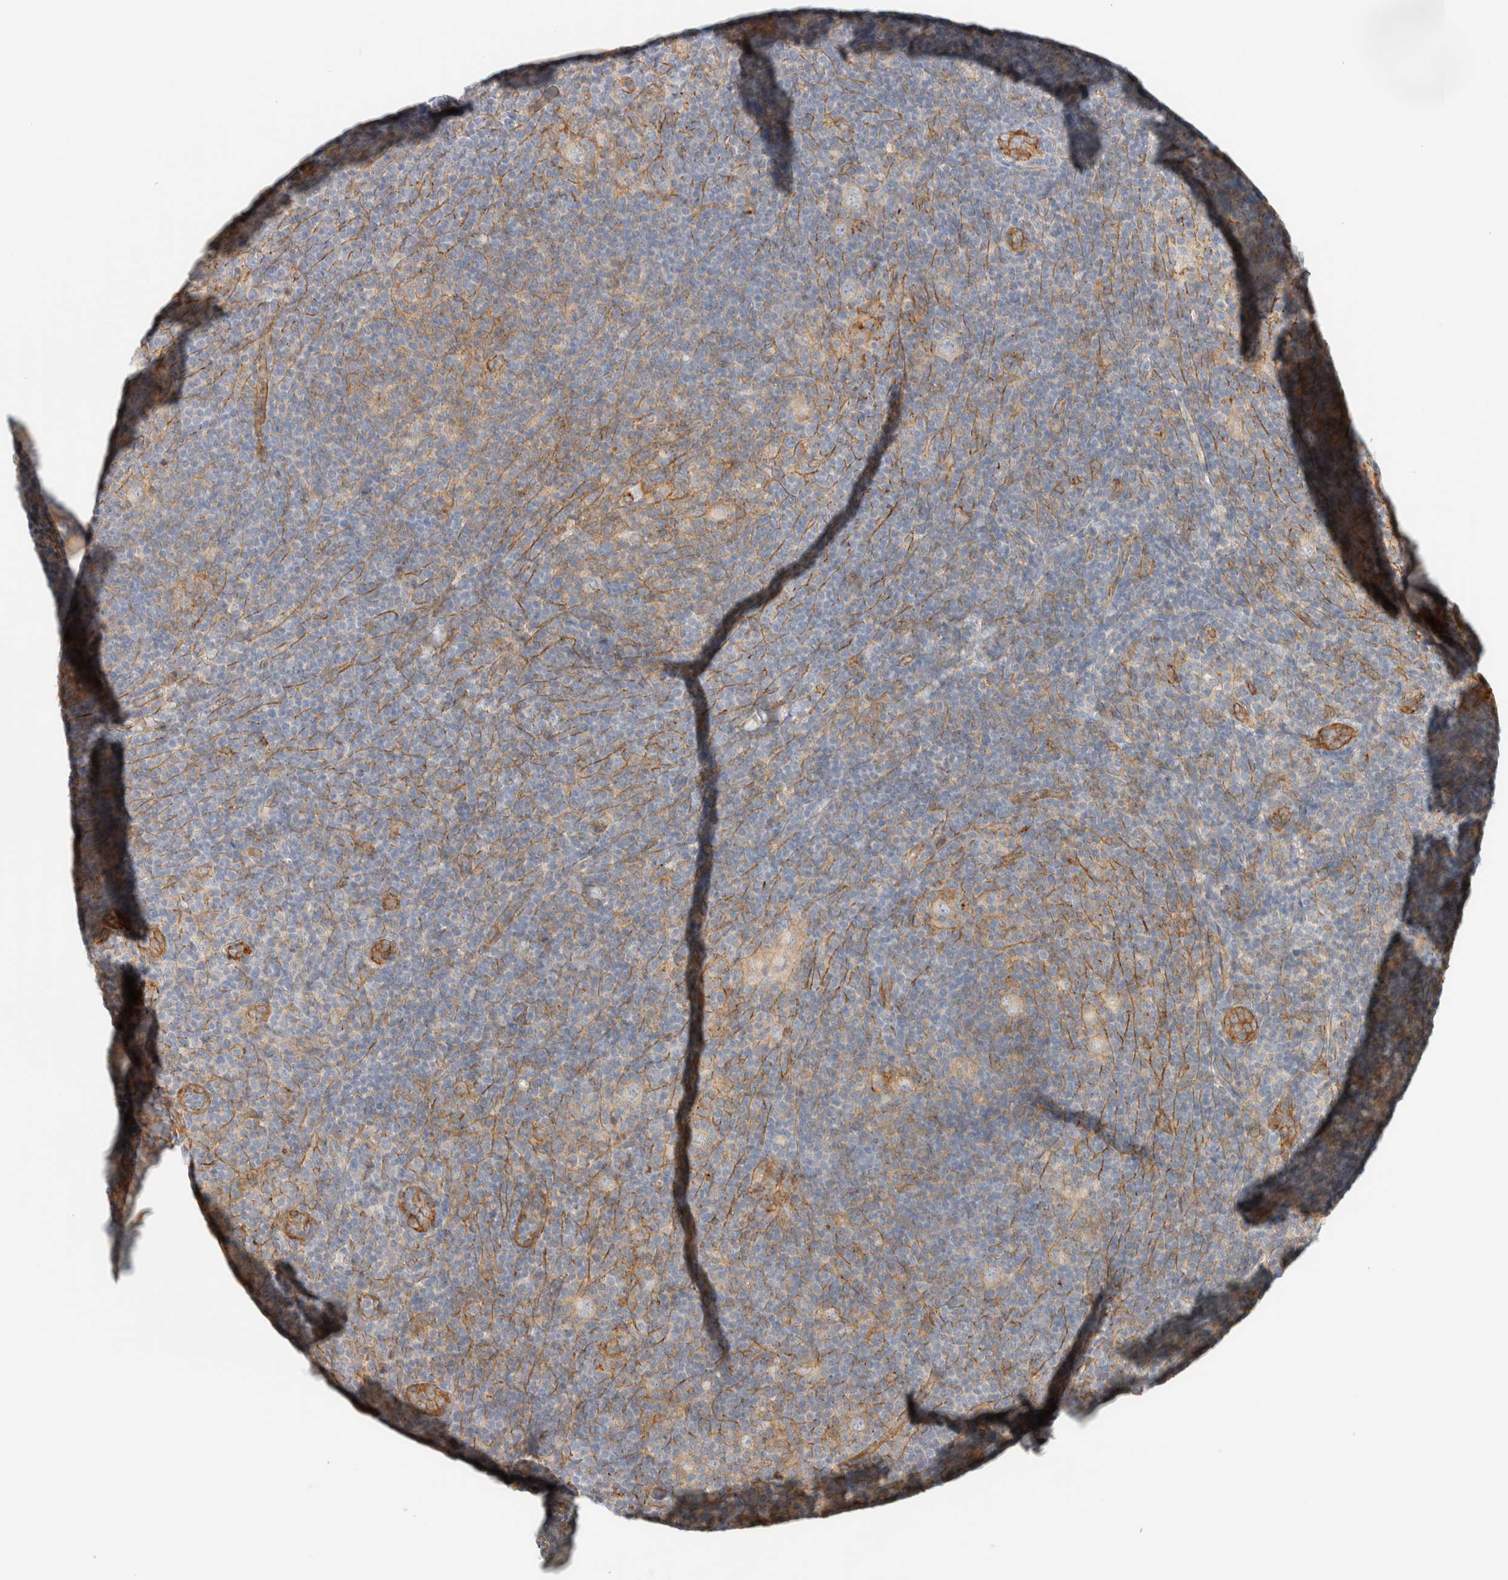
{"staining": {"intensity": "weak", "quantity": ">75%", "location": "cytoplasmic/membranous"}, "tissue": "lymphoma", "cell_type": "Tumor cells", "image_type": "cancer", "snomed": [{"axis": "morphology", "description": "Hodgkin's disease, NOS"}, {"axis": "topography", "description": "Lymph node"}], "caption": "A photomicrograph showing weak cytoplasmic/membranous expression in approximately >75% of tumor cells in lymphoma, as visualized by brown immunohistochemical staining.", "gene": "LIMA1", "patient": {"sex": "female", "age": 57}}